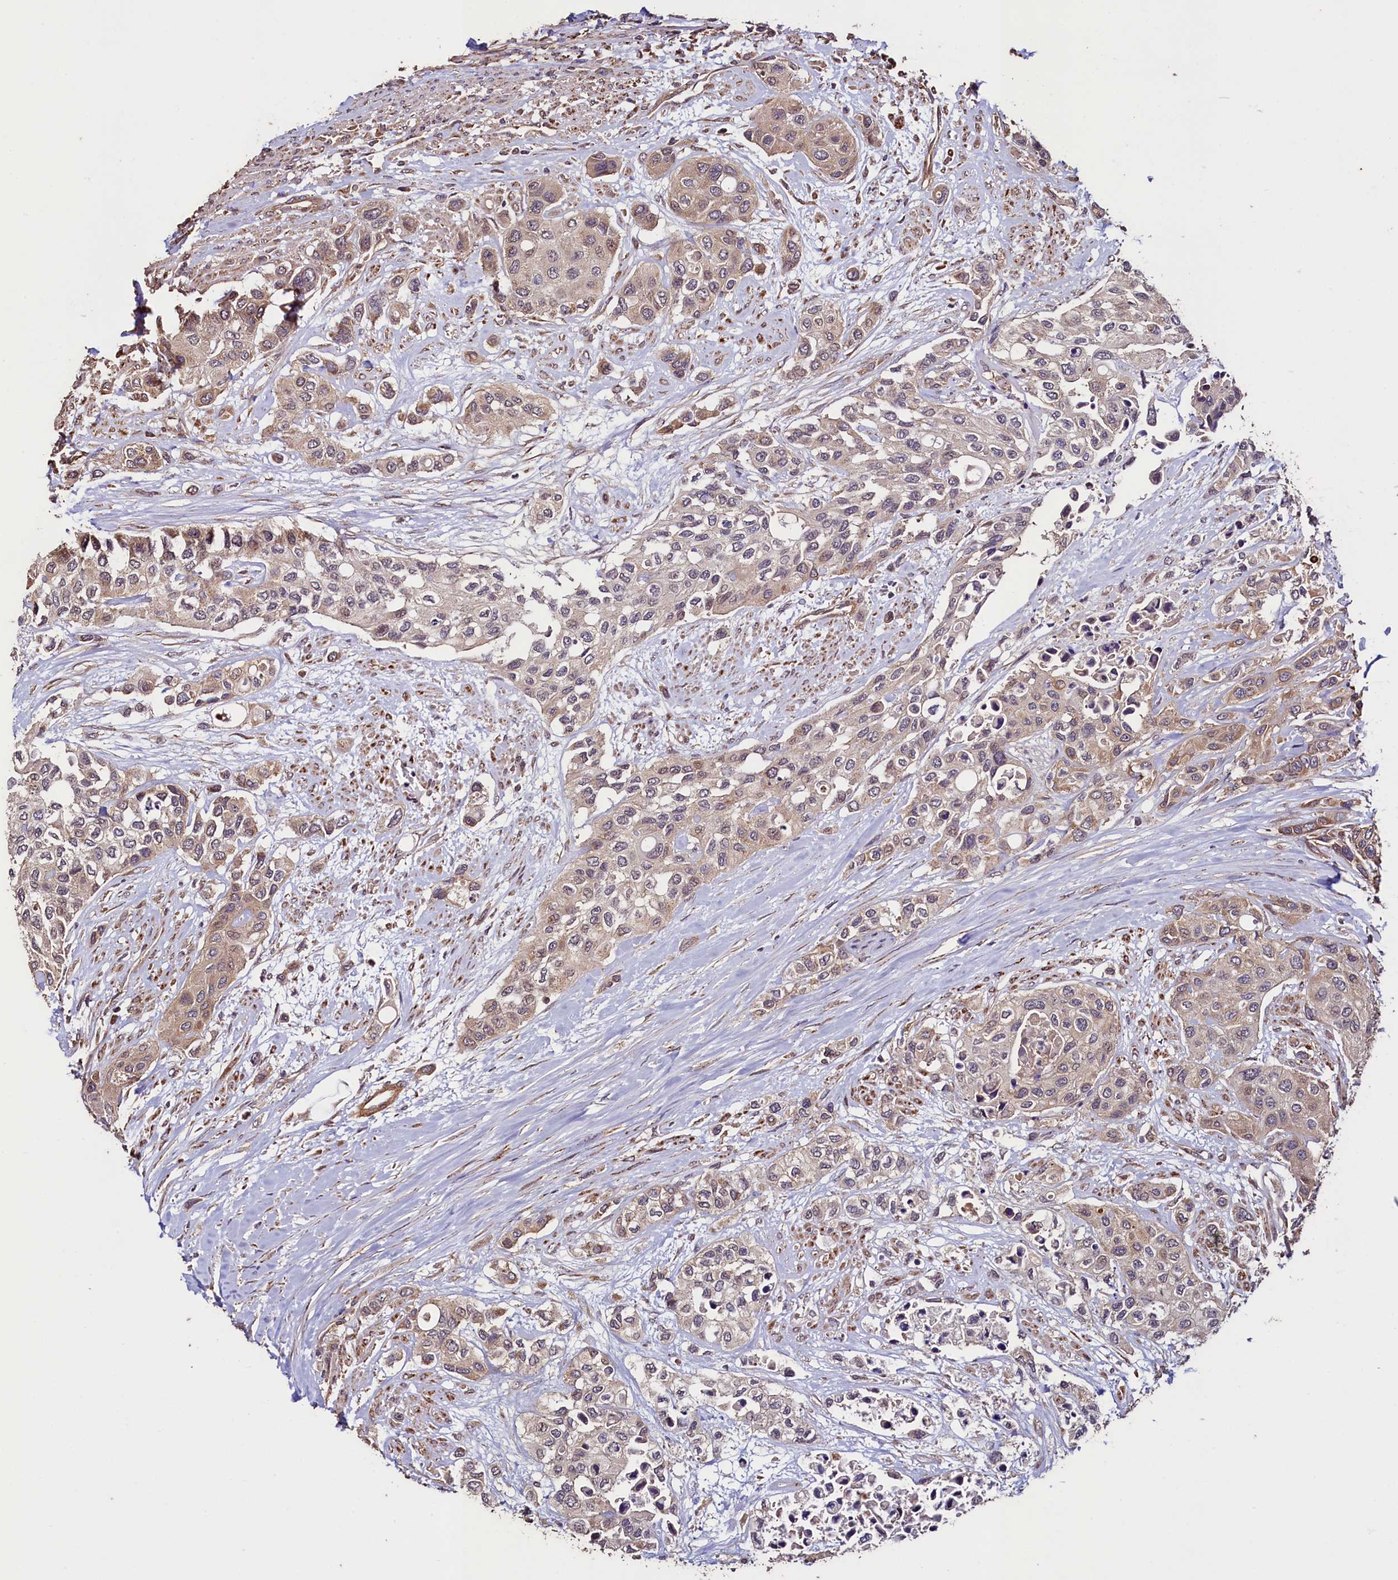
{"staining": {"intensity": "weak", "quantity": ">75%", "location": "cytoplasmic/membranous"}, "tissue": "urothelial cancer", "cell_type": "Tumor cells", "image_type": "cancer", "snomed": [{"axis": "morphology", "description": "Normal tissue, NOS"}, {"axis": "morphology", "description": "Urothelial carcinoma, High grade"}, {"axis": "topography", "description": "Vascular tissue"}, {"axis": "topography", "description": "Urinary bladder"}], "caption": "A micrograph of high-grade urothelial carcinoma stained for a protein reveals weak cytoplasmic/membranous brown staining in tumor cells.", "gene": "RBFA", "patient": {"sex": "female", "age": 56}}